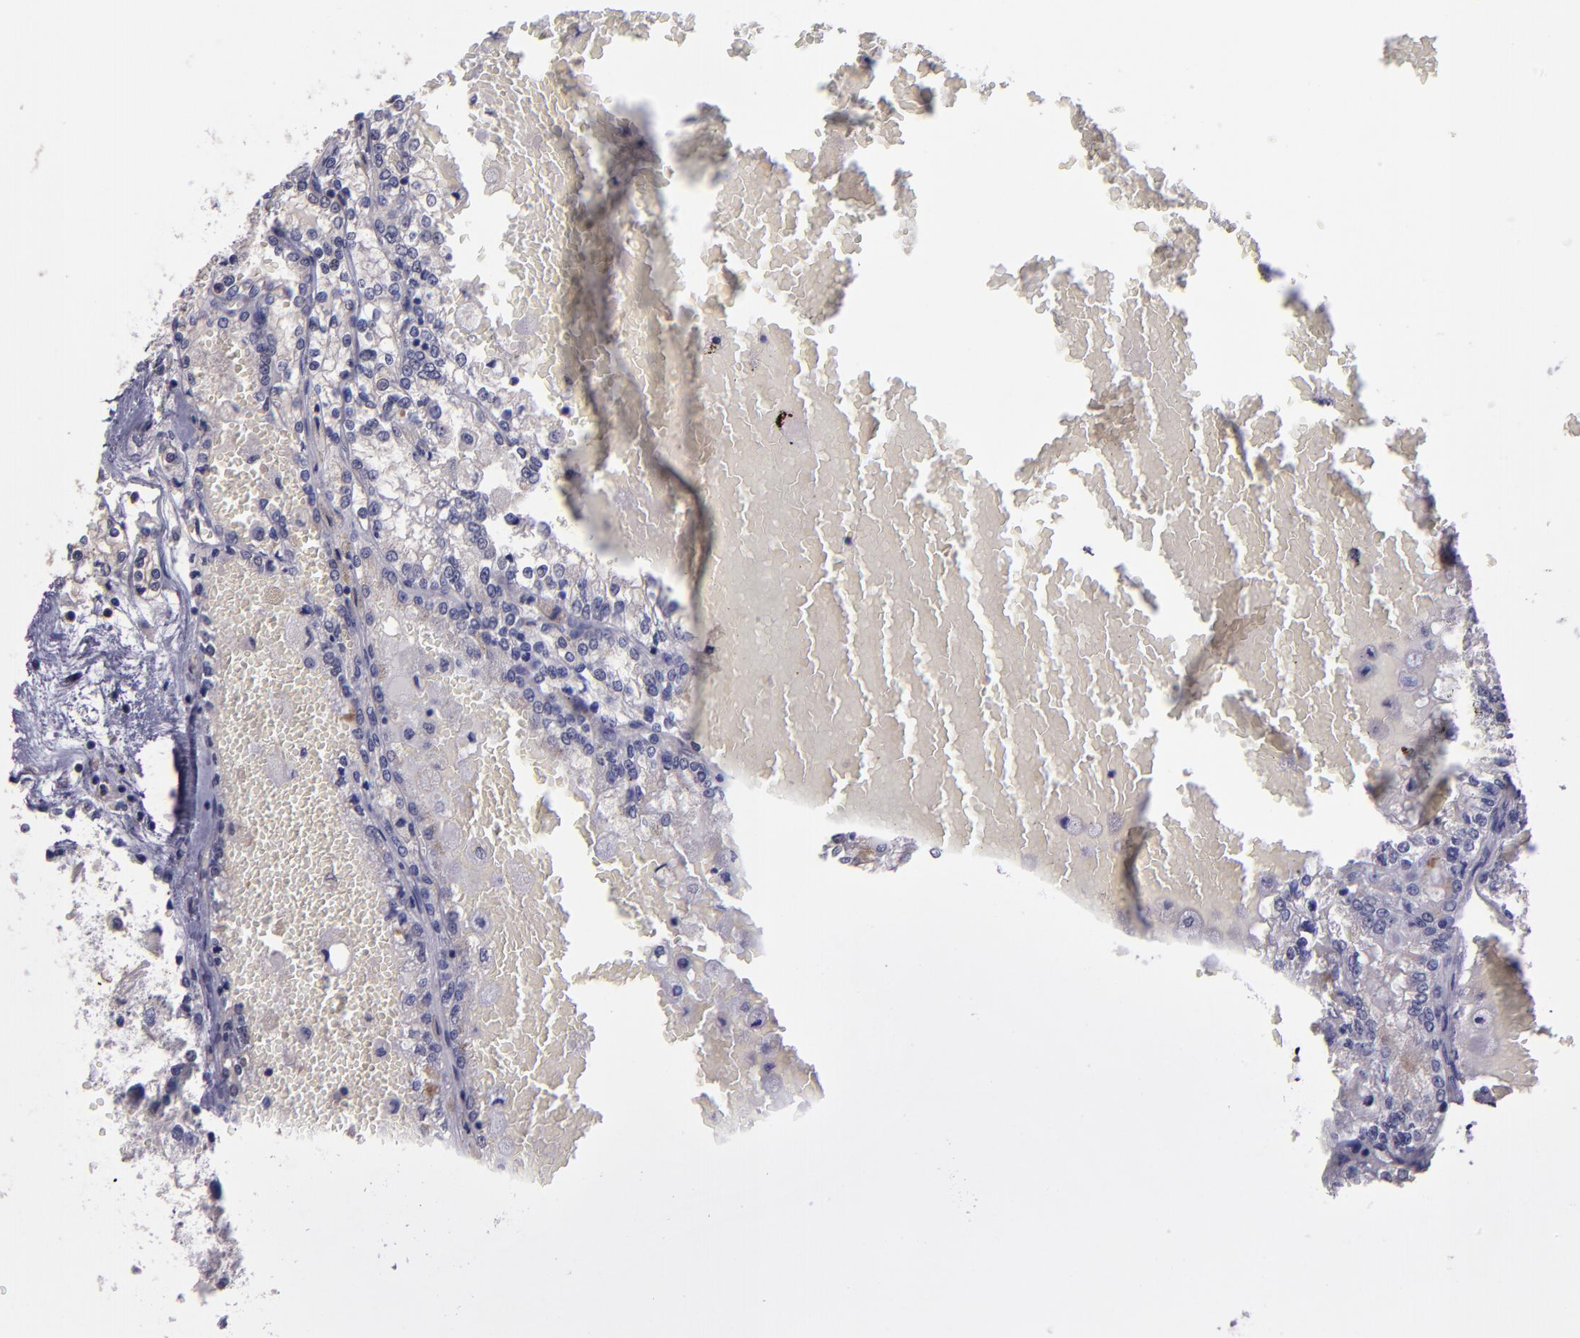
{"staining": {"intensity": "negative", "quantity": "none", "location": "none"}, "tissue": "renal cancer", "cell_type": "Tumor cells", "image_type": "cancer", "snomed": [{"axis": "morphology", "description": "Adenocarcinoma, NOS"}, {"axis": "topography", "description": "Kidney"}], "caption": "This photomicrograph is of renal adenocarcinoma stained with IHC to label a protein in brown with the nuclei are counter-stained blue. There is no positivity in tumor cells.", "gene": "CEBPE", "patient": {"sex": "female", "age": 56}}